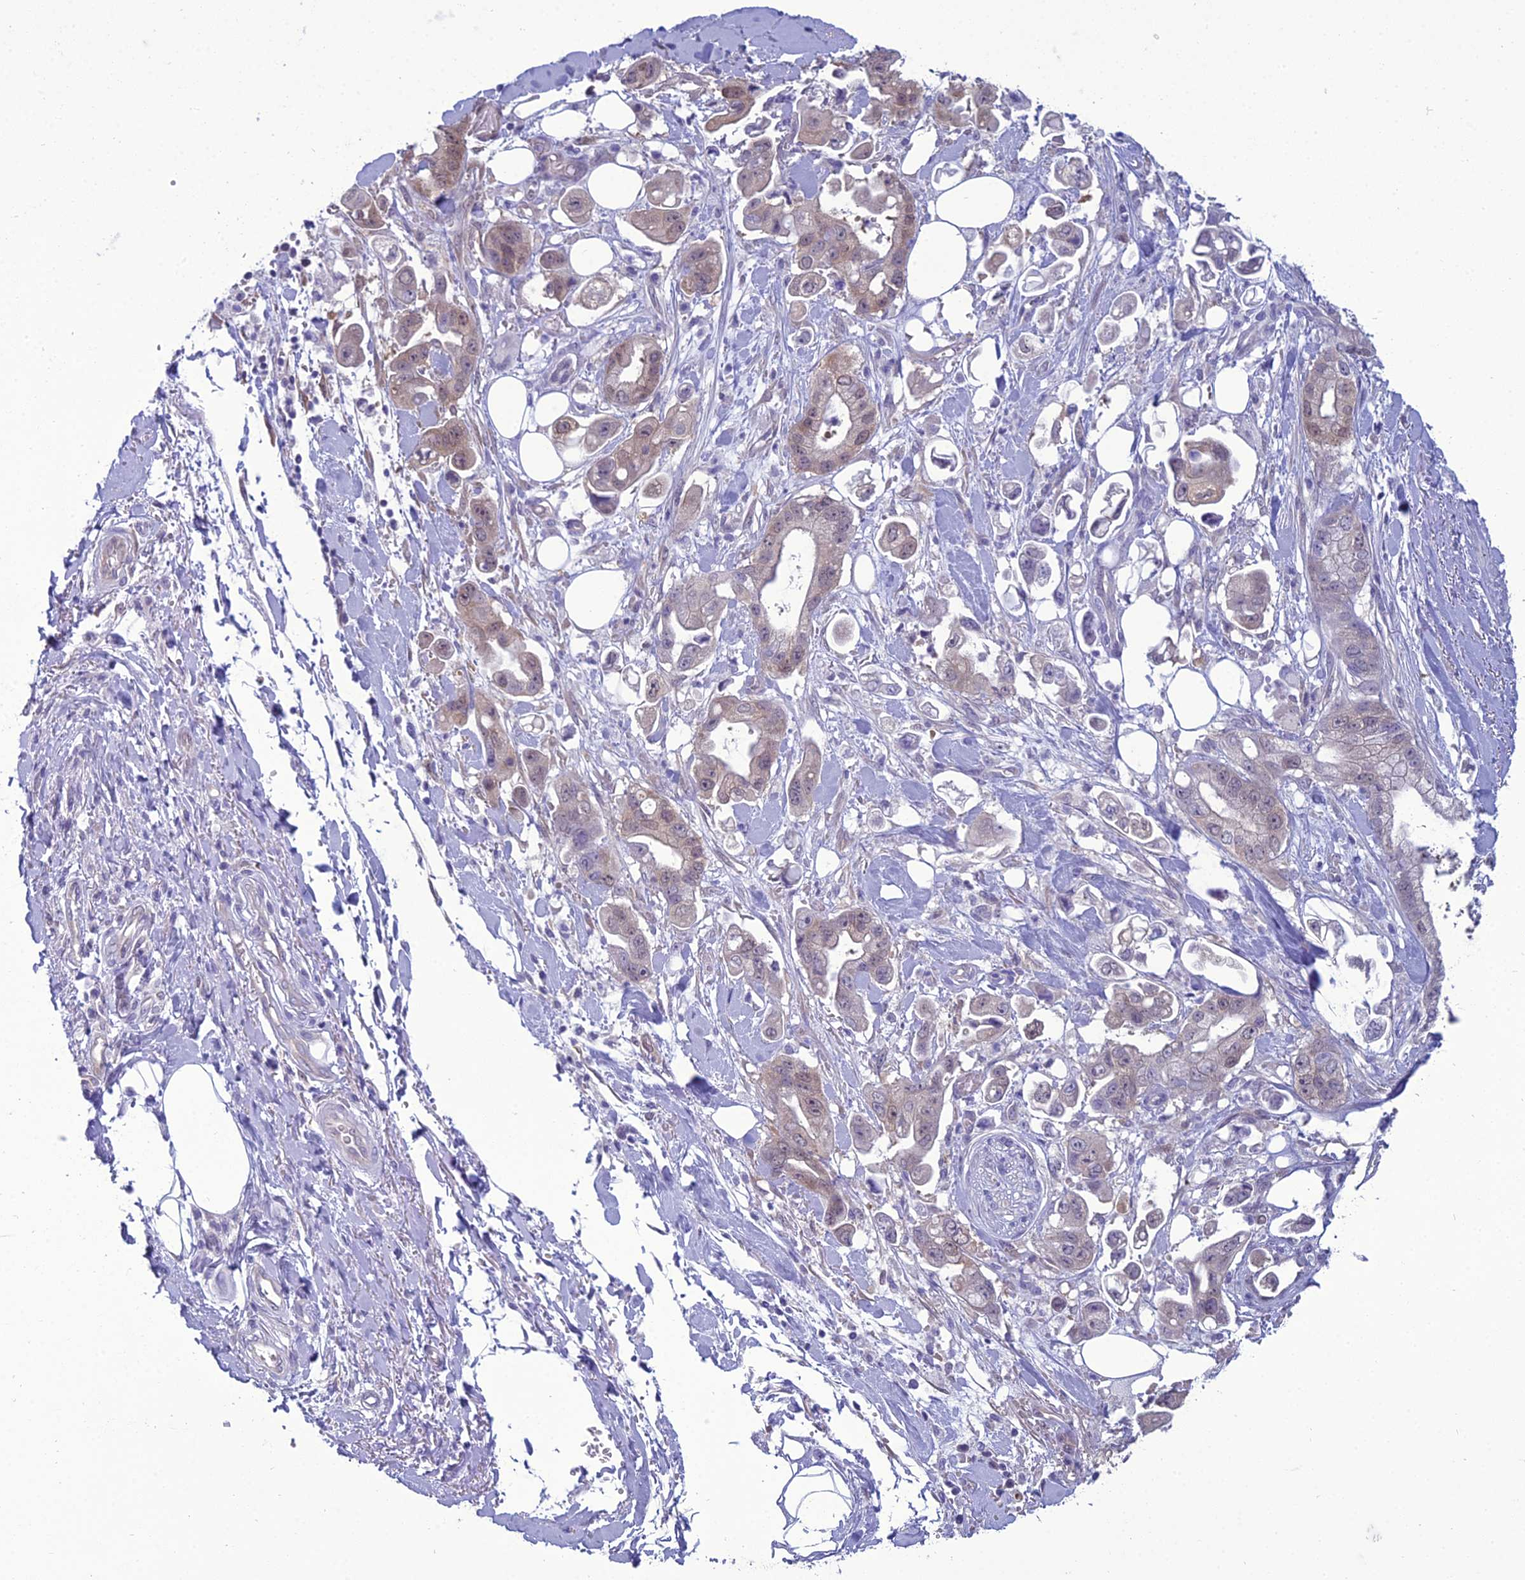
{"staining": {"intensity": "weak", "quantity": ">75%", "location": "cytoplasmic/membranous"}, "tissue": "stomach cancer", "cell_type": "Tumor cells", "image_type": "cancer", "snomed": [{"axis": "morphology", "description": "Adenocarcinoma, NOS"}, {"axis": "topography", "description": "Stomach"}], "caption": "The photomicrograph shows staining of stomach cancer (adenocarcinoma), revealing weak cytoplasmic/membranous protein positivity (brown color) within tumor cells.", "gene": "GNPNAT1", "patient": {"sex": "male", "age": 62}}